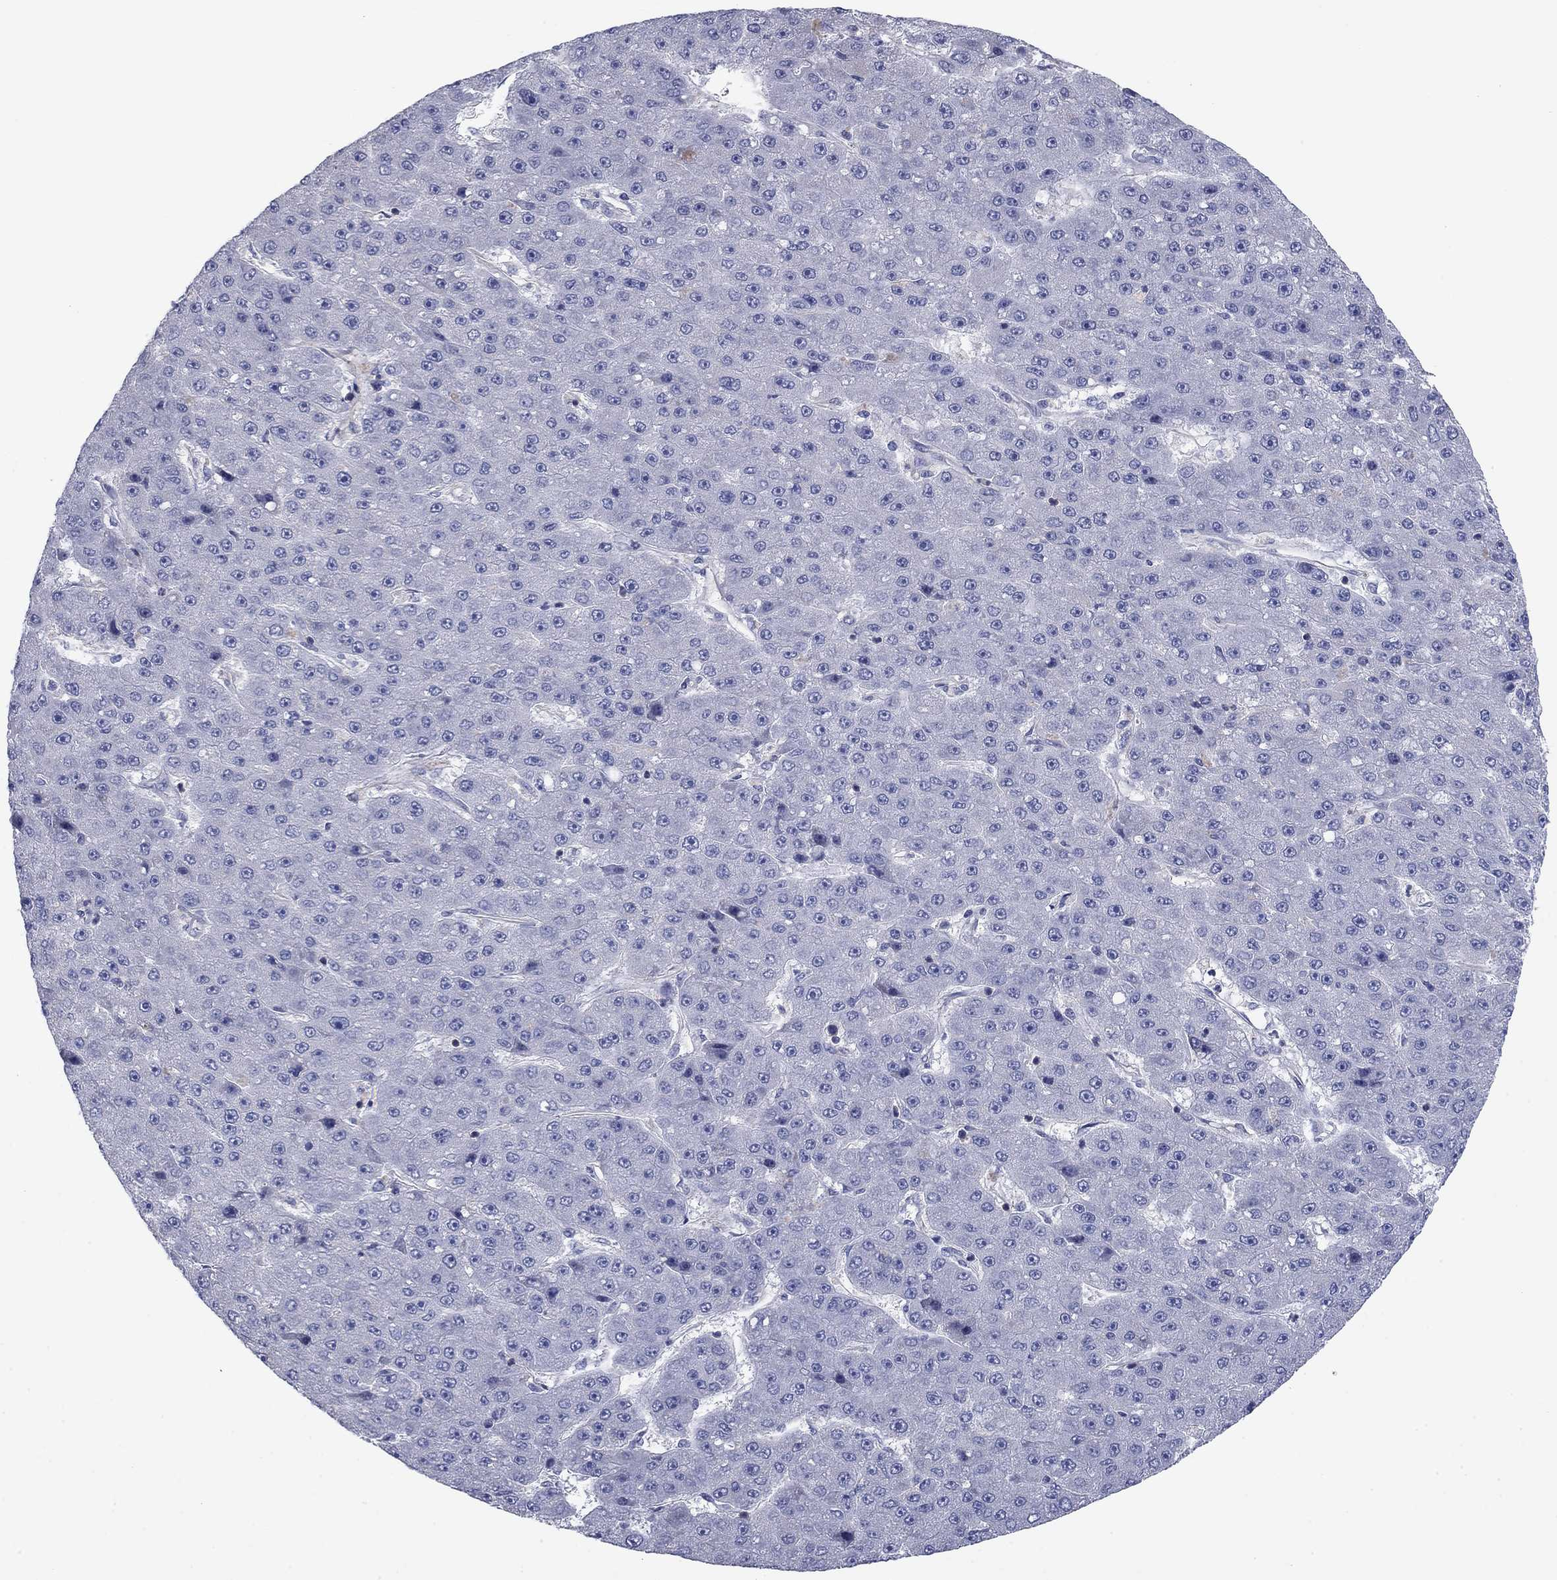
{"staining": {"intensity": "negative", "quantity": "none", "location": "none"}, "tissue": "liver cancer", "cell_type": "Tumor cells", "image_type": "cancer", "snomed": [{"axis": "morphology", "description": "Carcinoma, Hepatocellular, NOS"}, {"axis": "topography", "description": "Liver"}], "caption": "An immunohistochemistry histopathology image of liver hepatocellular carcinoma is shown. There is no staining in tumor cells of liver hepatocellular carcinoma. (DAB IHC, high magnification).", "gene": "PSD4", "patient": {"sex": "male", "age": 67}}